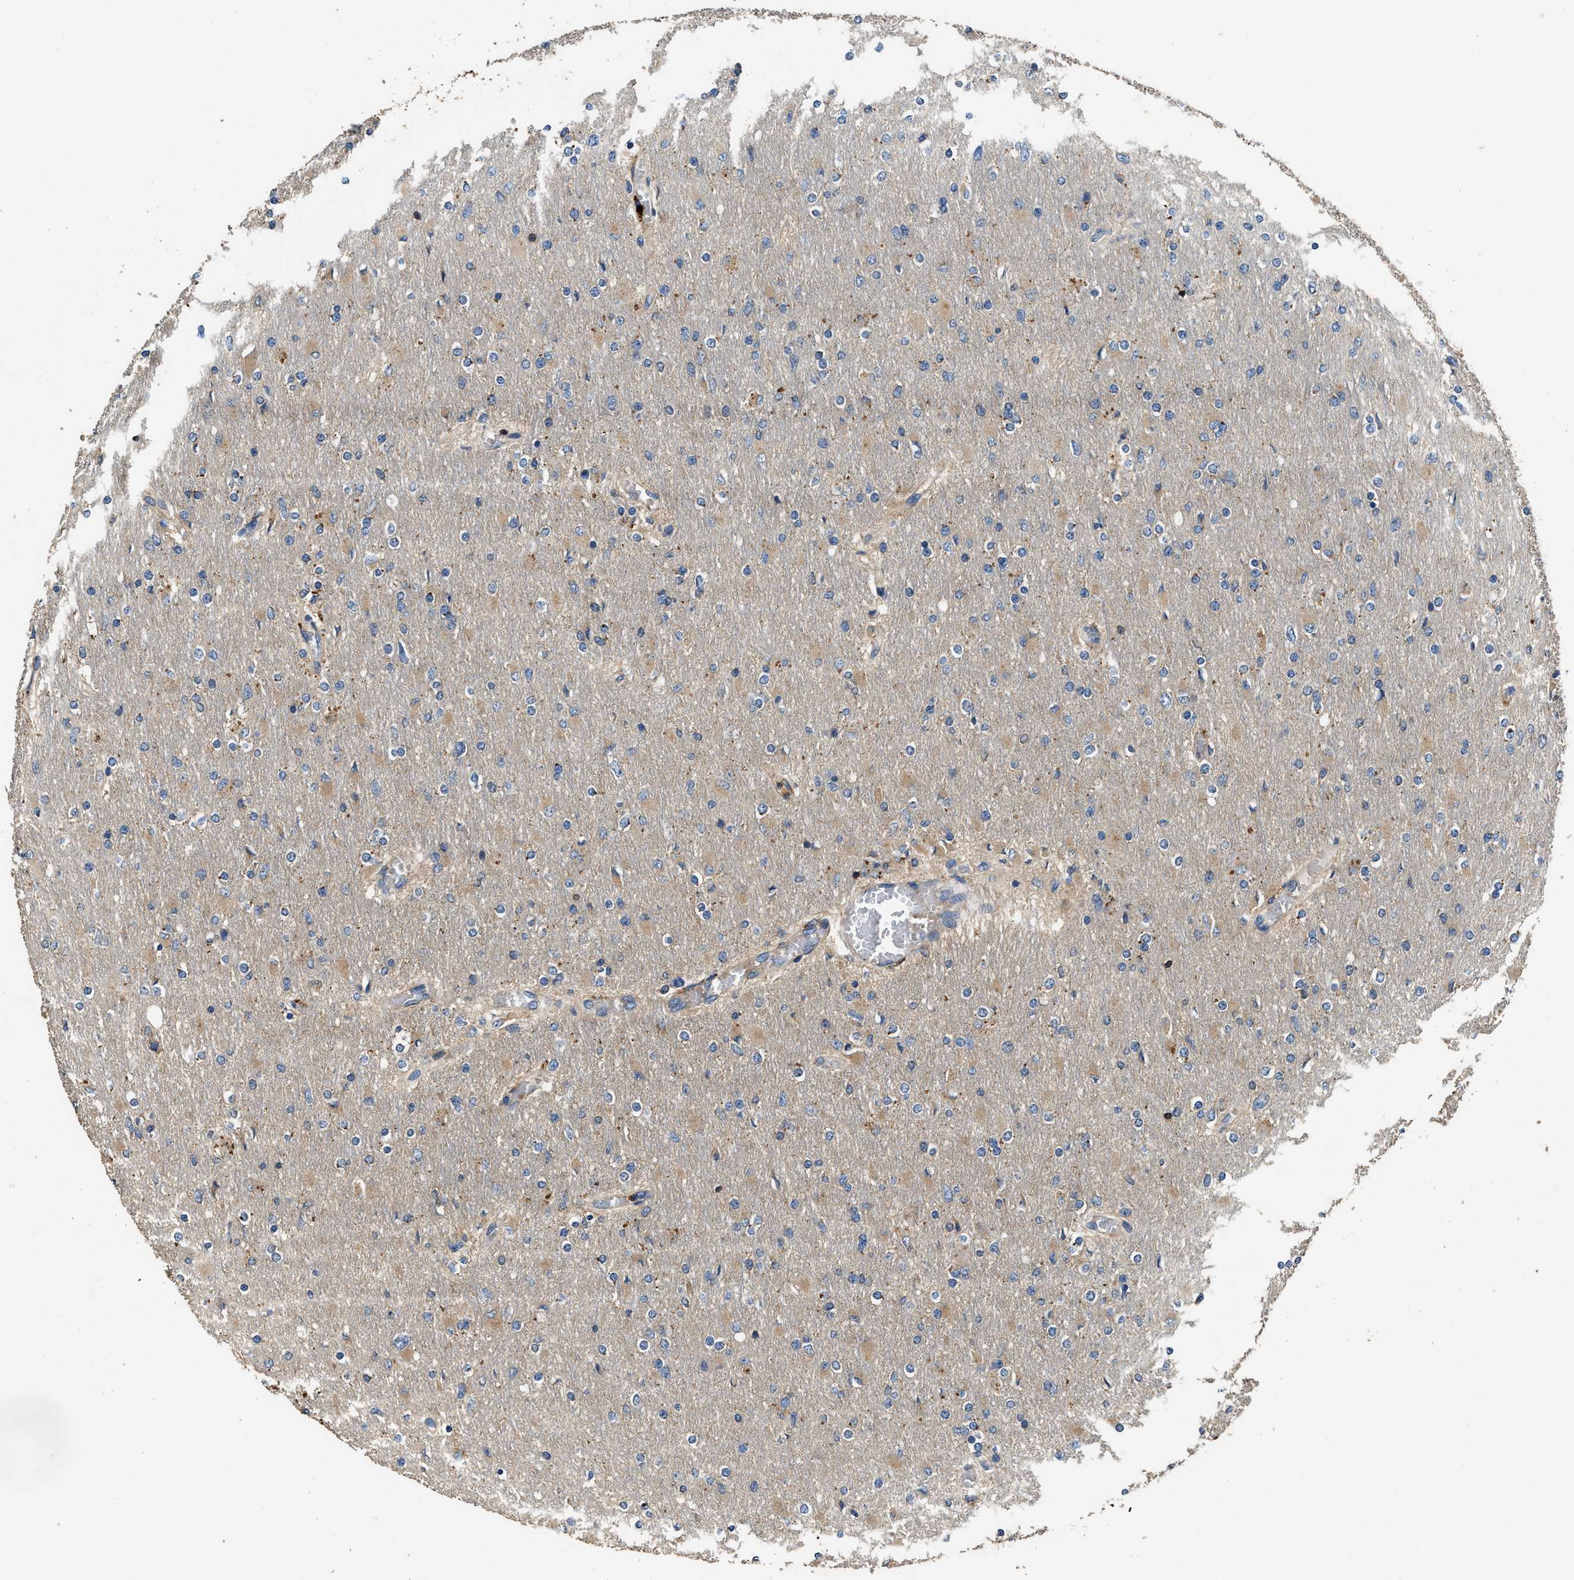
{"staining": {"intensity": "negative", "quantity": "none", "location": "none"}, "tissue": "glioma", "cell_type": "Tumor cells", "image_type": "cancer", "snomed": [{"axis": "morphology", "description": "Glioma, malignant, High grade"}, {"axis": "topography", "description": "Cerebral cortex"}], "caption": "The photomicrograph demonstrates no staining of tumor cells in glioma.", "gene": "BLOC1S1", "patient": {"sex": "female", "age": 36}}